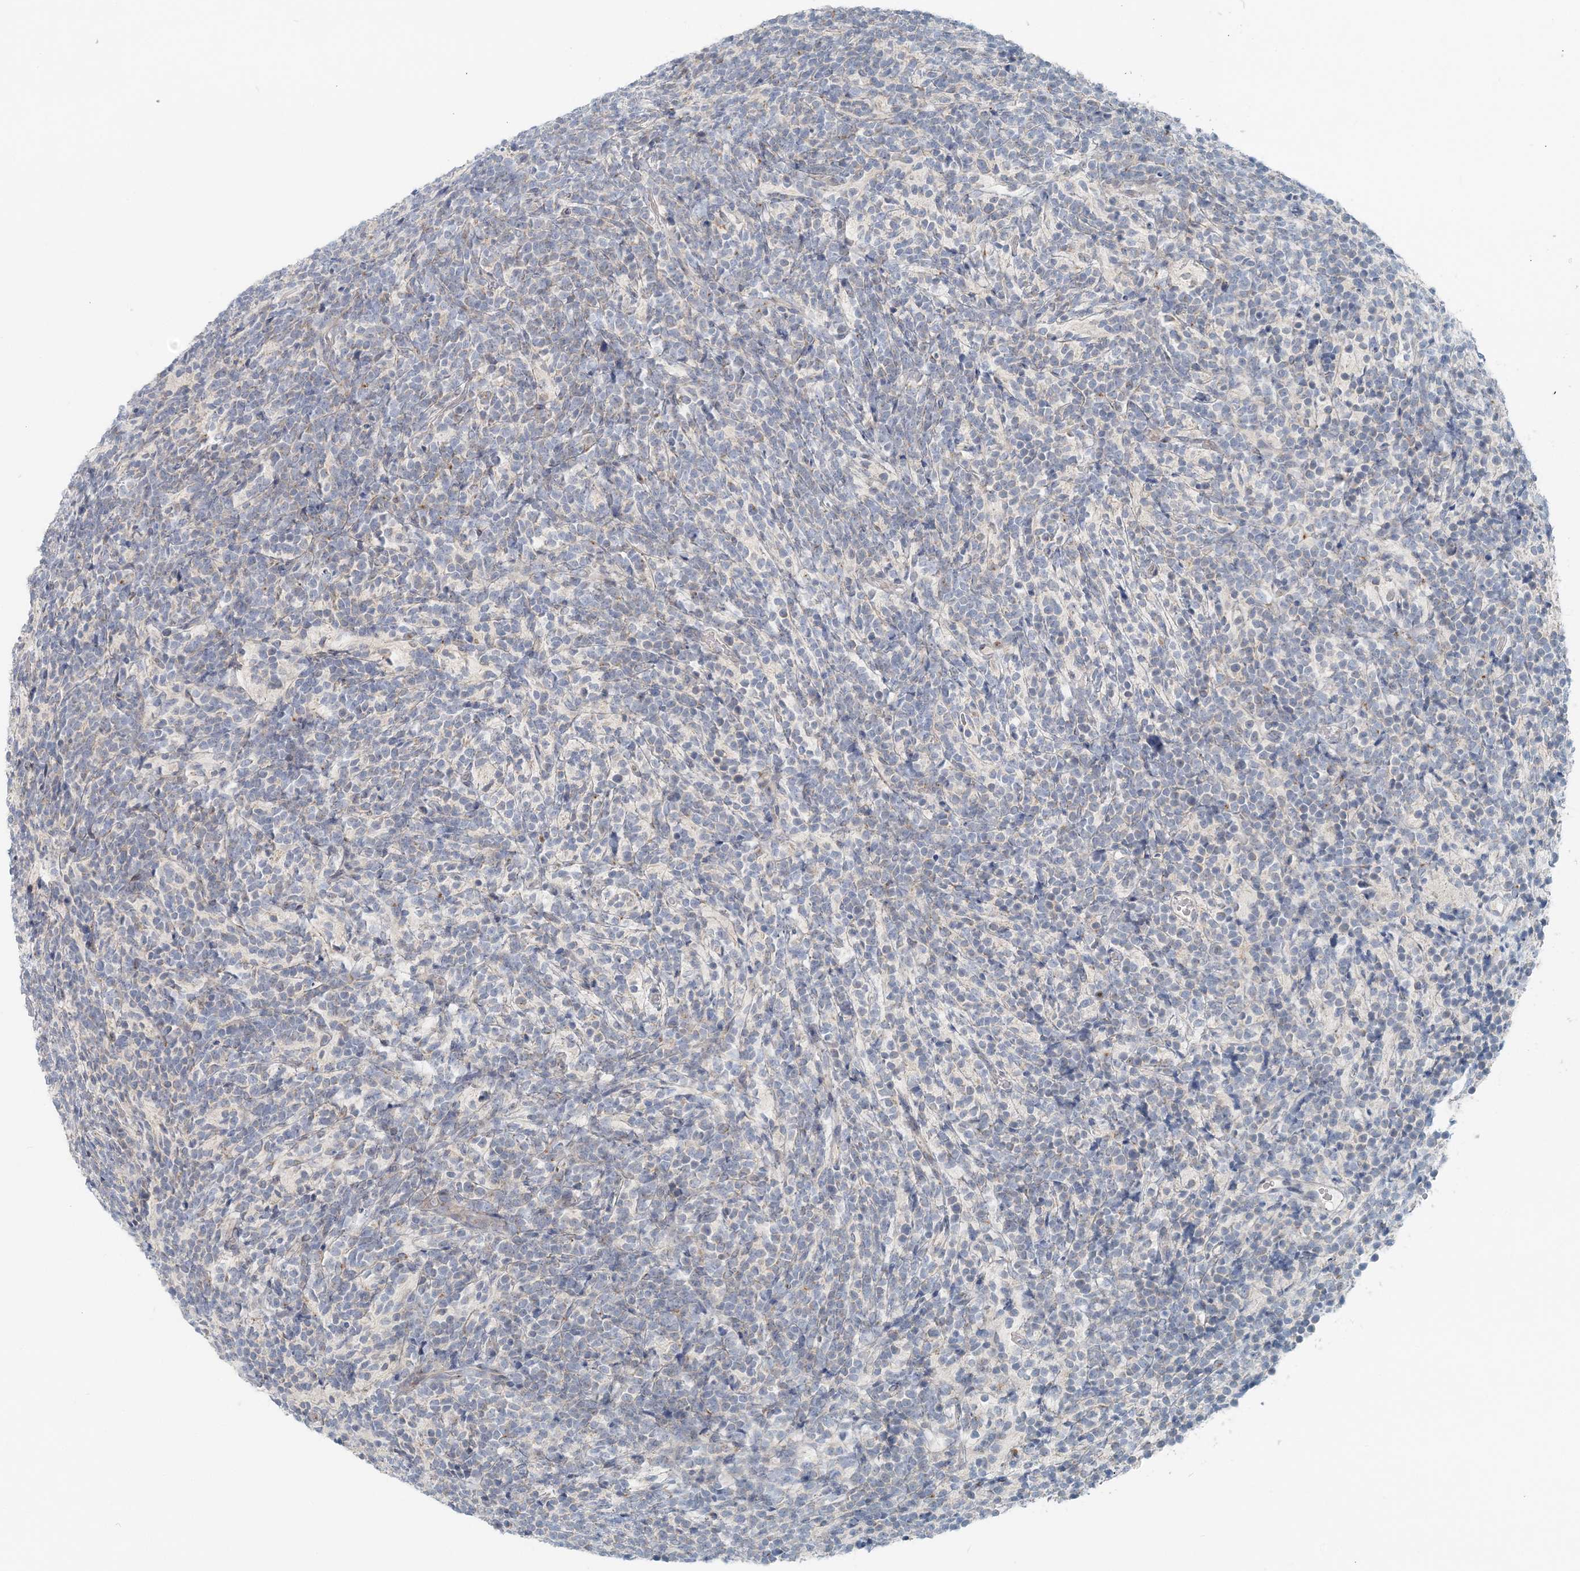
{"staining": {"intensity": "negative", "quantity": "none", "location": "none"}, "tissue": "glioma", "cell_type": "Tumor cells", "image_type": "cancer", "snomed": [{"axis": "morphology", "description": "Glioma, malignant, Low grade"}, {"axis": "topography", "description": "Brain"}], "caption": "Tumor cells are negative for brown protein staining in glioma. (DAB (3,3'-diaminobenzidine) IHC visualized using brightfield microscopy, high magnification).", "gene": "NAA11", "patient": {"sex": "female", "age": 1}}